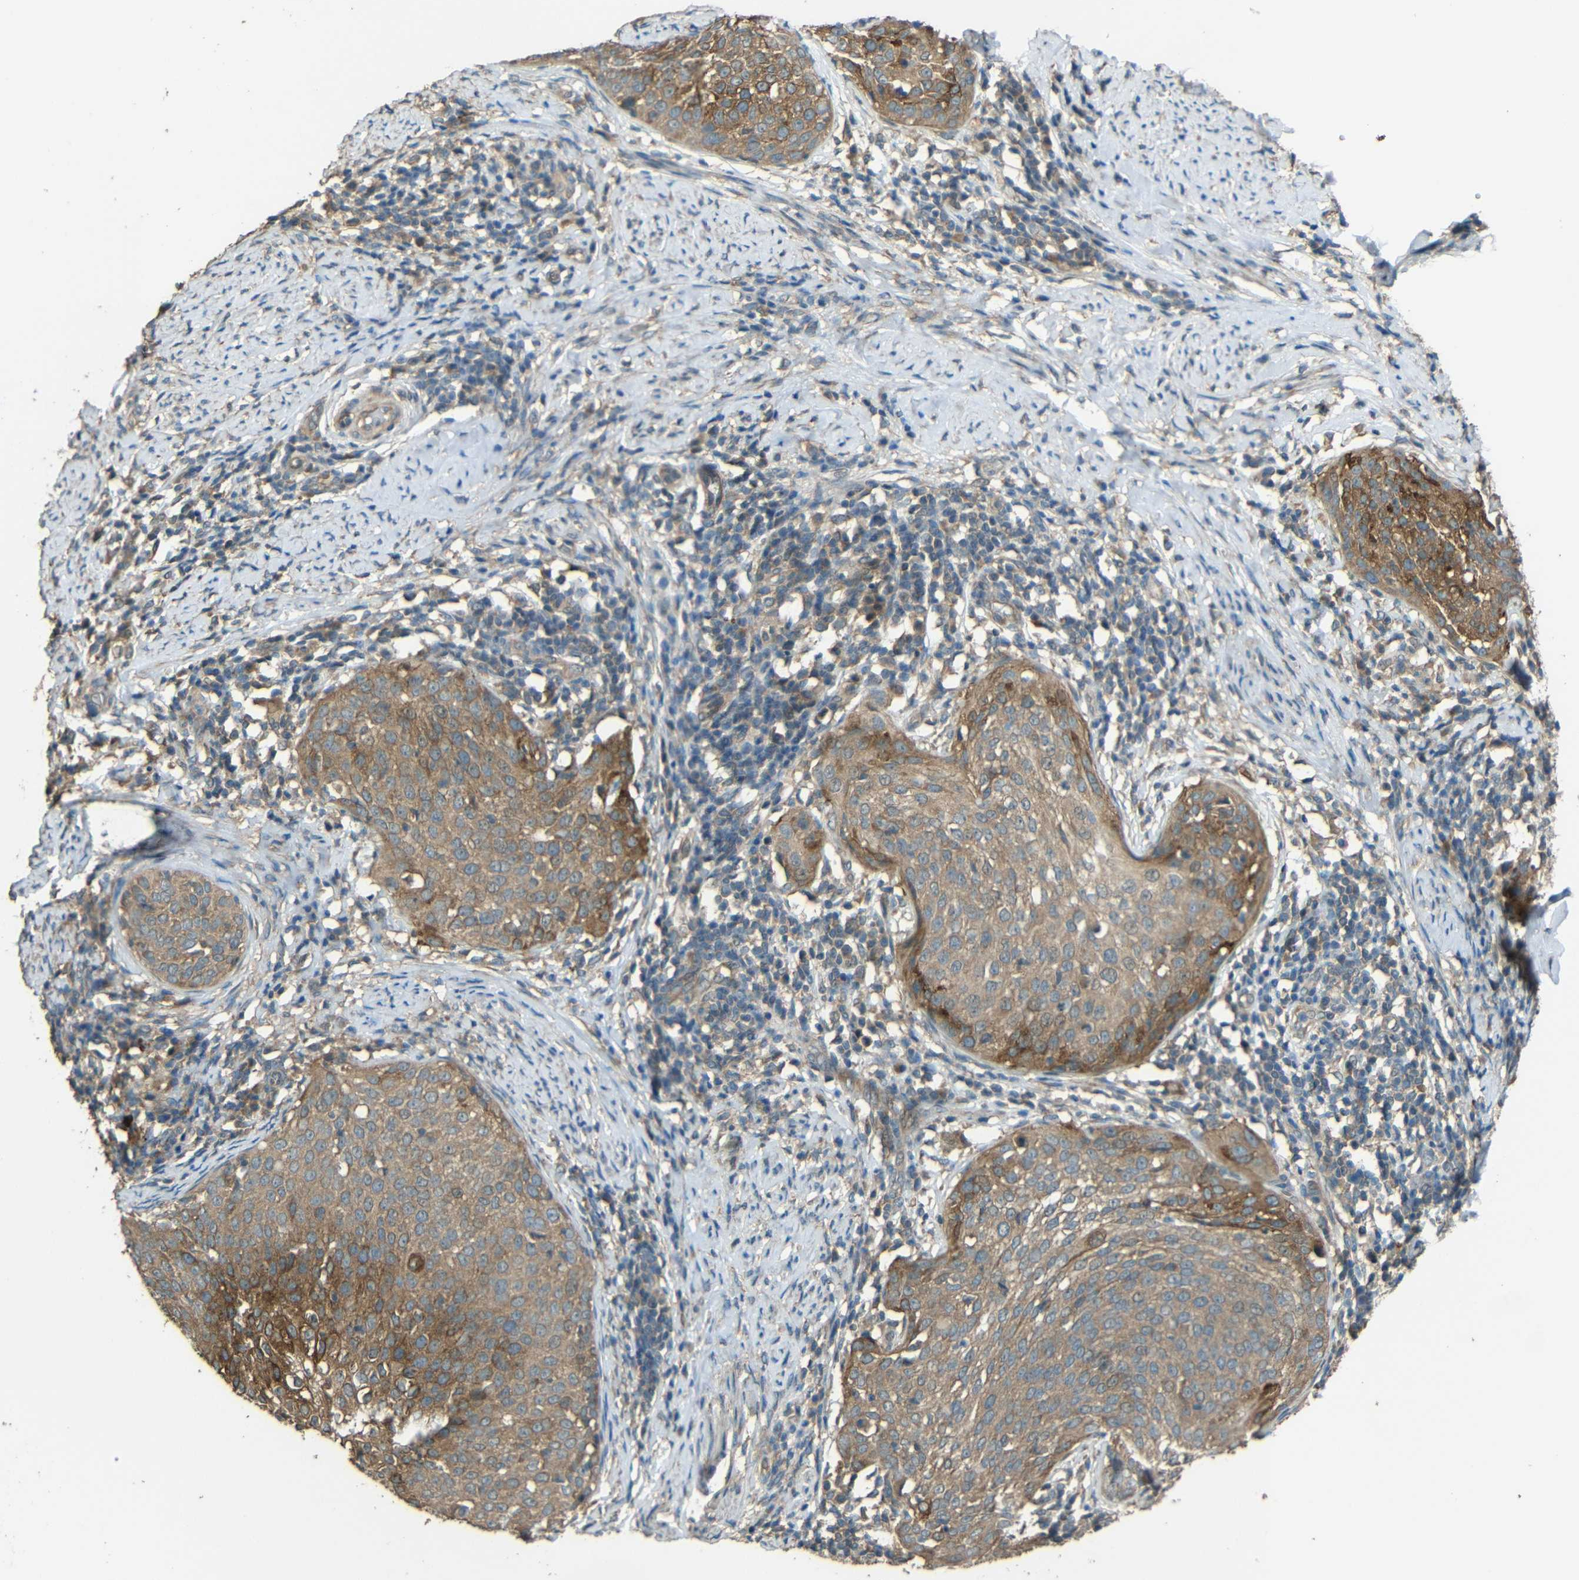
{"staining": {"intensity": "moderate", "quantity": ">75%", "location": "cytoplasmic/membranous"}, "tissue": "cervical cancer", "cell_type": "Tumor cells", "image_type": "cancer", "snomed": [{"axis": "morphology", "description": "Squamous cell carcinoma, NOS"}, {"axis": "topography", "description": "Cervix"}], "caption": "A brown stain highlights moderate cytoplasmic/membranous expression of a protein in cervical cancer (squamous cell carcinoma) tumor cells.", "gene": "ACACA", "patient": {"sex": "female", "age": 51}}